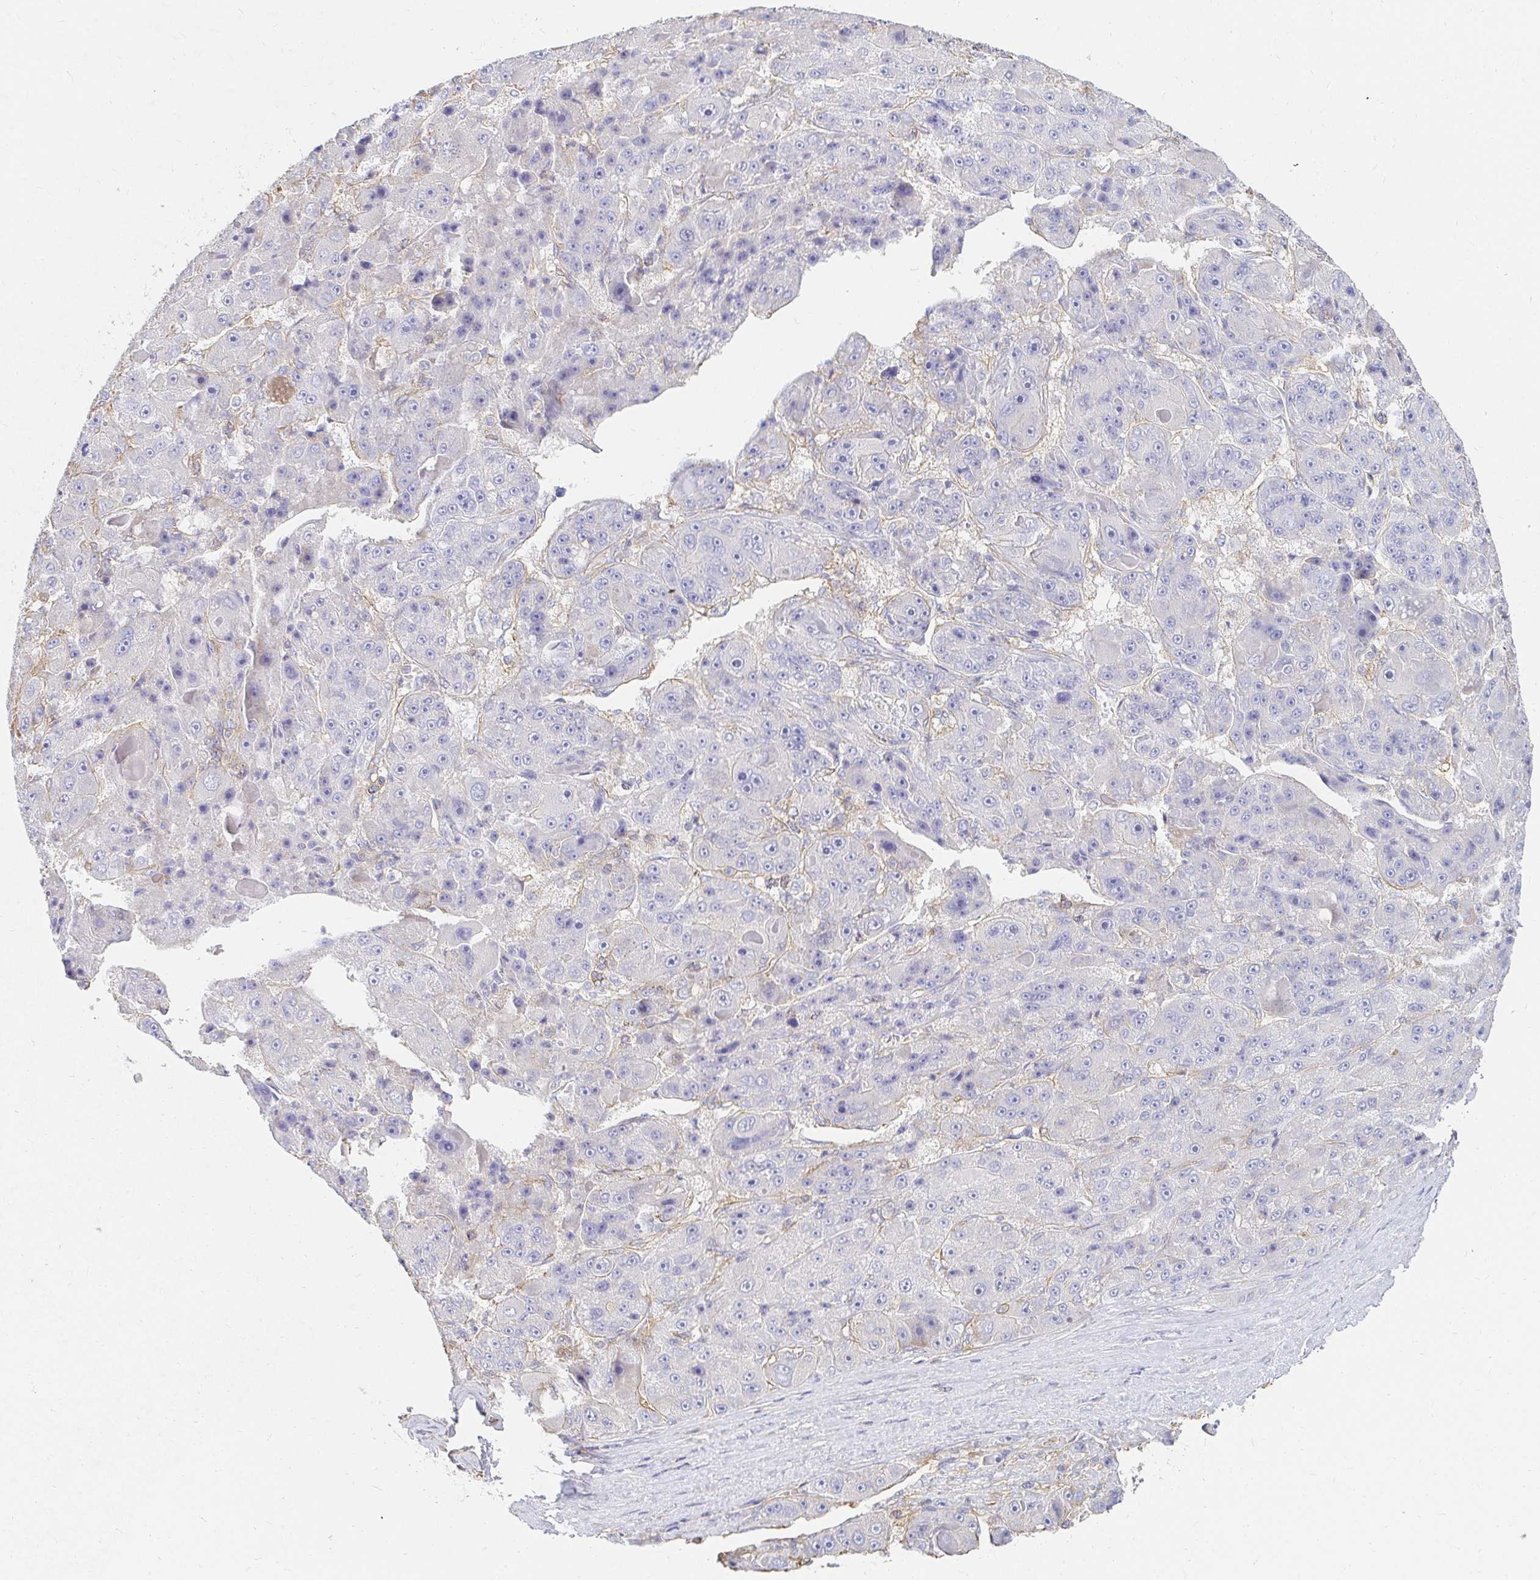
{"staining": {"intensity": "negative", "quantity": "none", "location": "none"}, "tissue": "liver cancer", "cell_type": "Tumor cells", "image_type": "cancer", "snomed": [{"axis": "morphology", "description": "Carcinoma, Hepatocellular, NOS"}, {"axis": "topography", "description": "Liver"}], "caption": "This is a image of immunohistochemistry (IHC) staining of liver cancer, which shows no positivity in tumor cells.", "gene": "TSPAN19", "patient": {"sex": "male", "age": 76}}